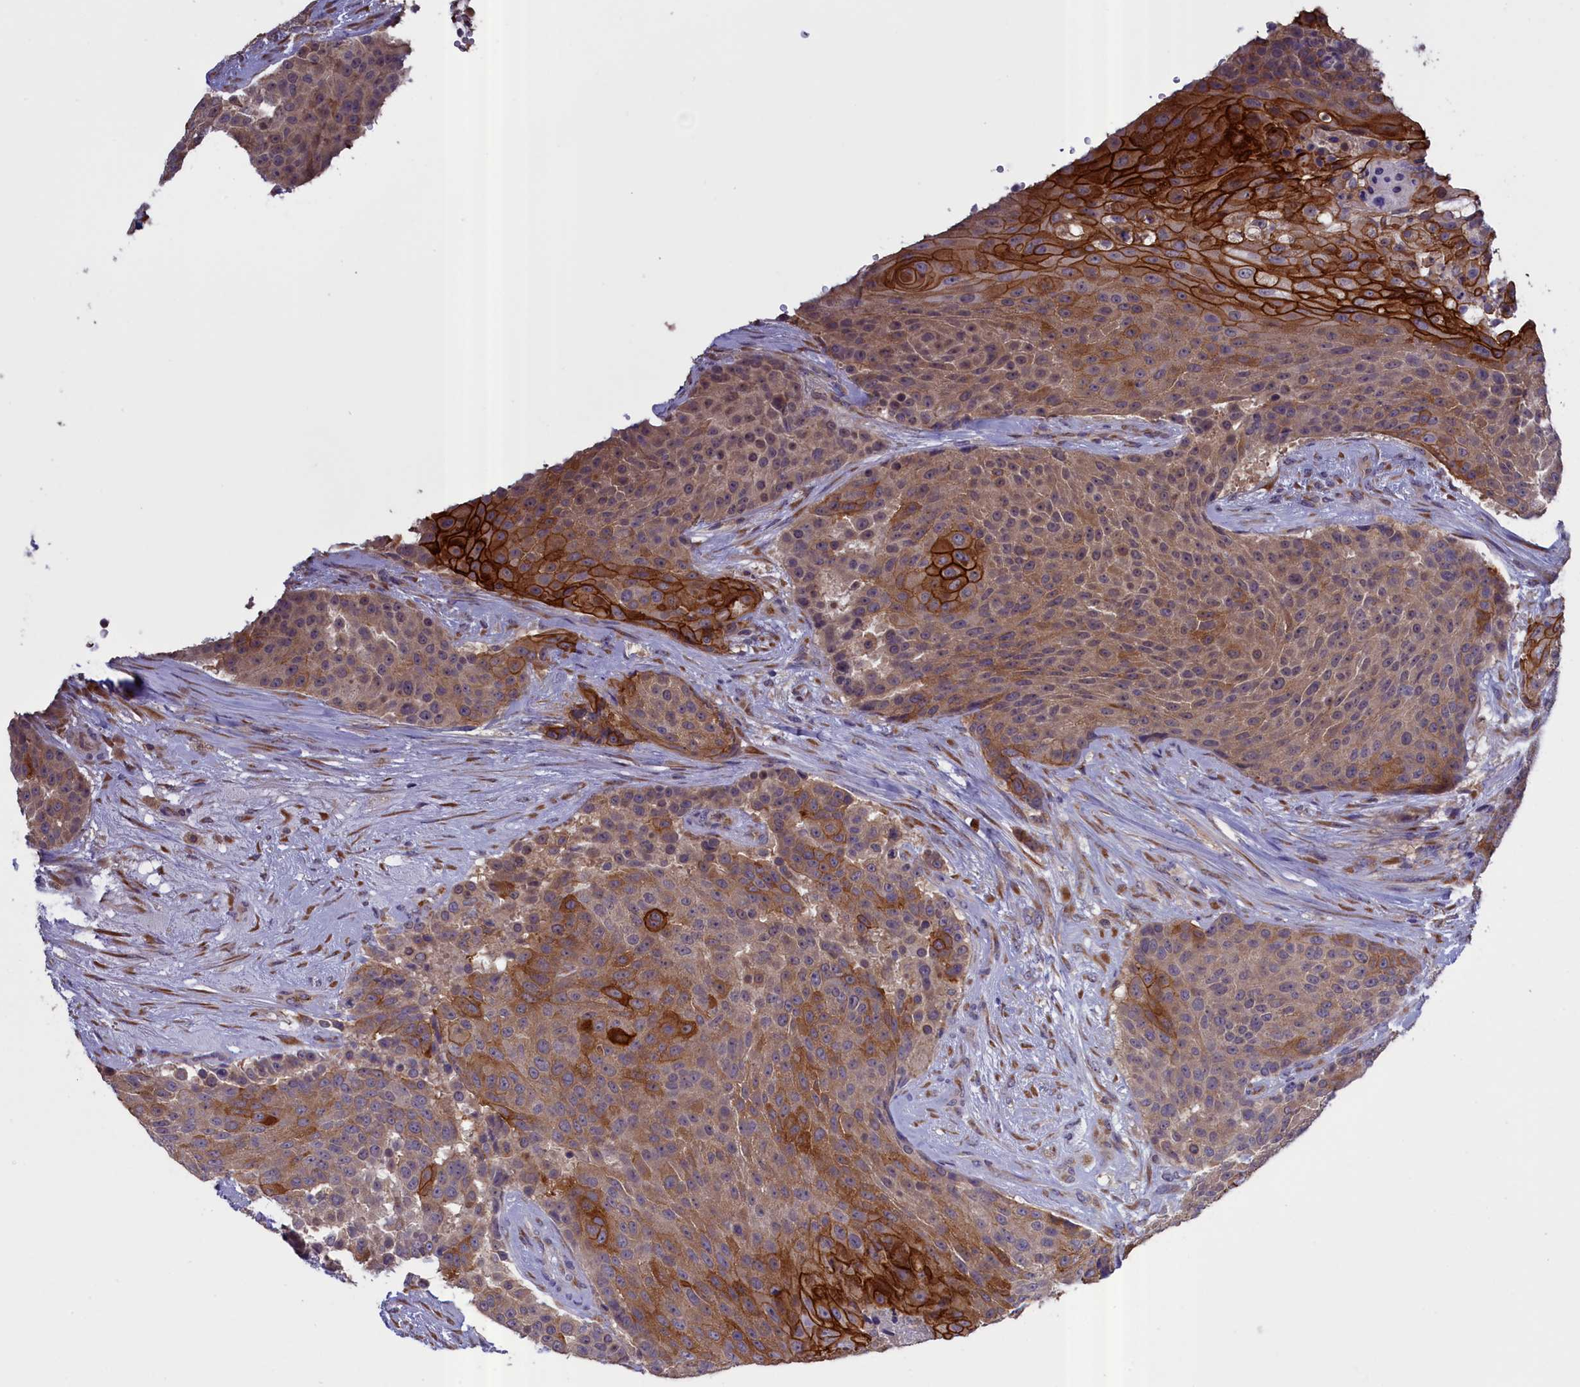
{"staining": {"intensity": "strong", "quantity": "25%-75%", "location": "cytoplasmic/membranous"}, "tissue": "urothelial cancer", "cell_type": "Tumor cells", "image_type": "cancer", "snomed": [{"axis": "morphology", "description": "Urothelial carcinoma, High grade"}, {"axis": "topography", "description": "Urinary bladder"}], "caption": "IHC image of human urothelial cancer stained for a protein (brown), which reveals high levels of strong cytoplasmic/membranous positivity in approximately 25%-75% of tumor cells.", "gene": "COL19A1", "patient": {"sex": "female", "age": 63}}